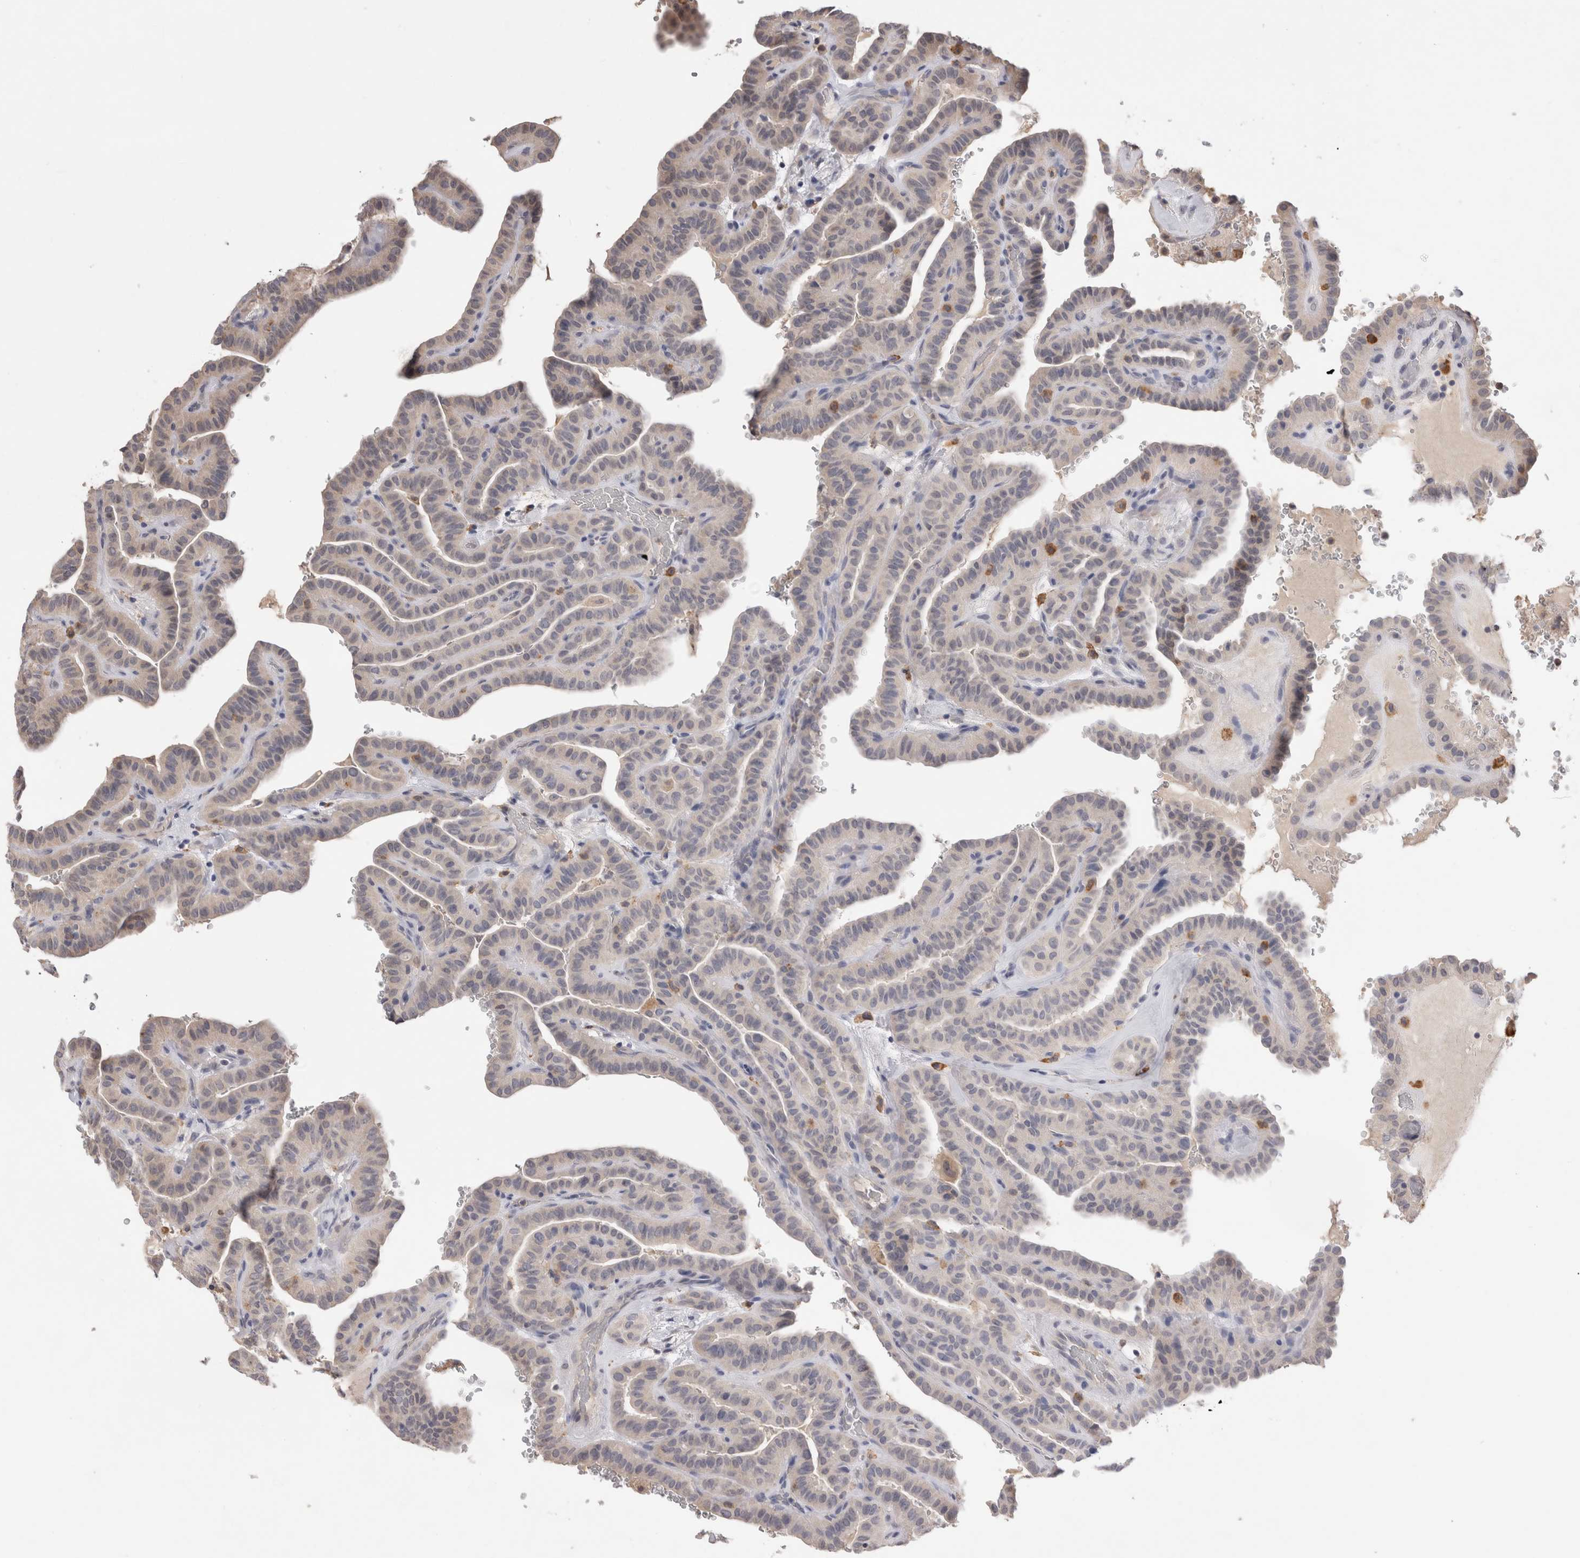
{"staining": {"intensity": "weak", "quantity": "<25%", "location": "cytoplasmic/membranous"}, "tissue": "thyroid cancer", "cell_type": "Tumor cells", "image_type": "cancer", "snomed": [{"axis": "morphology", "description": "Papillary adenocarcinoma, NOS"}, {"axis": "topography", "description": "Thyroid gland"}], "caption": "The immunohistochemistry (IHC) histopathology image has no significant staining in tumor cells of thyroid cancer (papillary adenocarcinoma) tissue.", "gene": "VSIG4", "patient": {"sex": "male", "age": 77}}